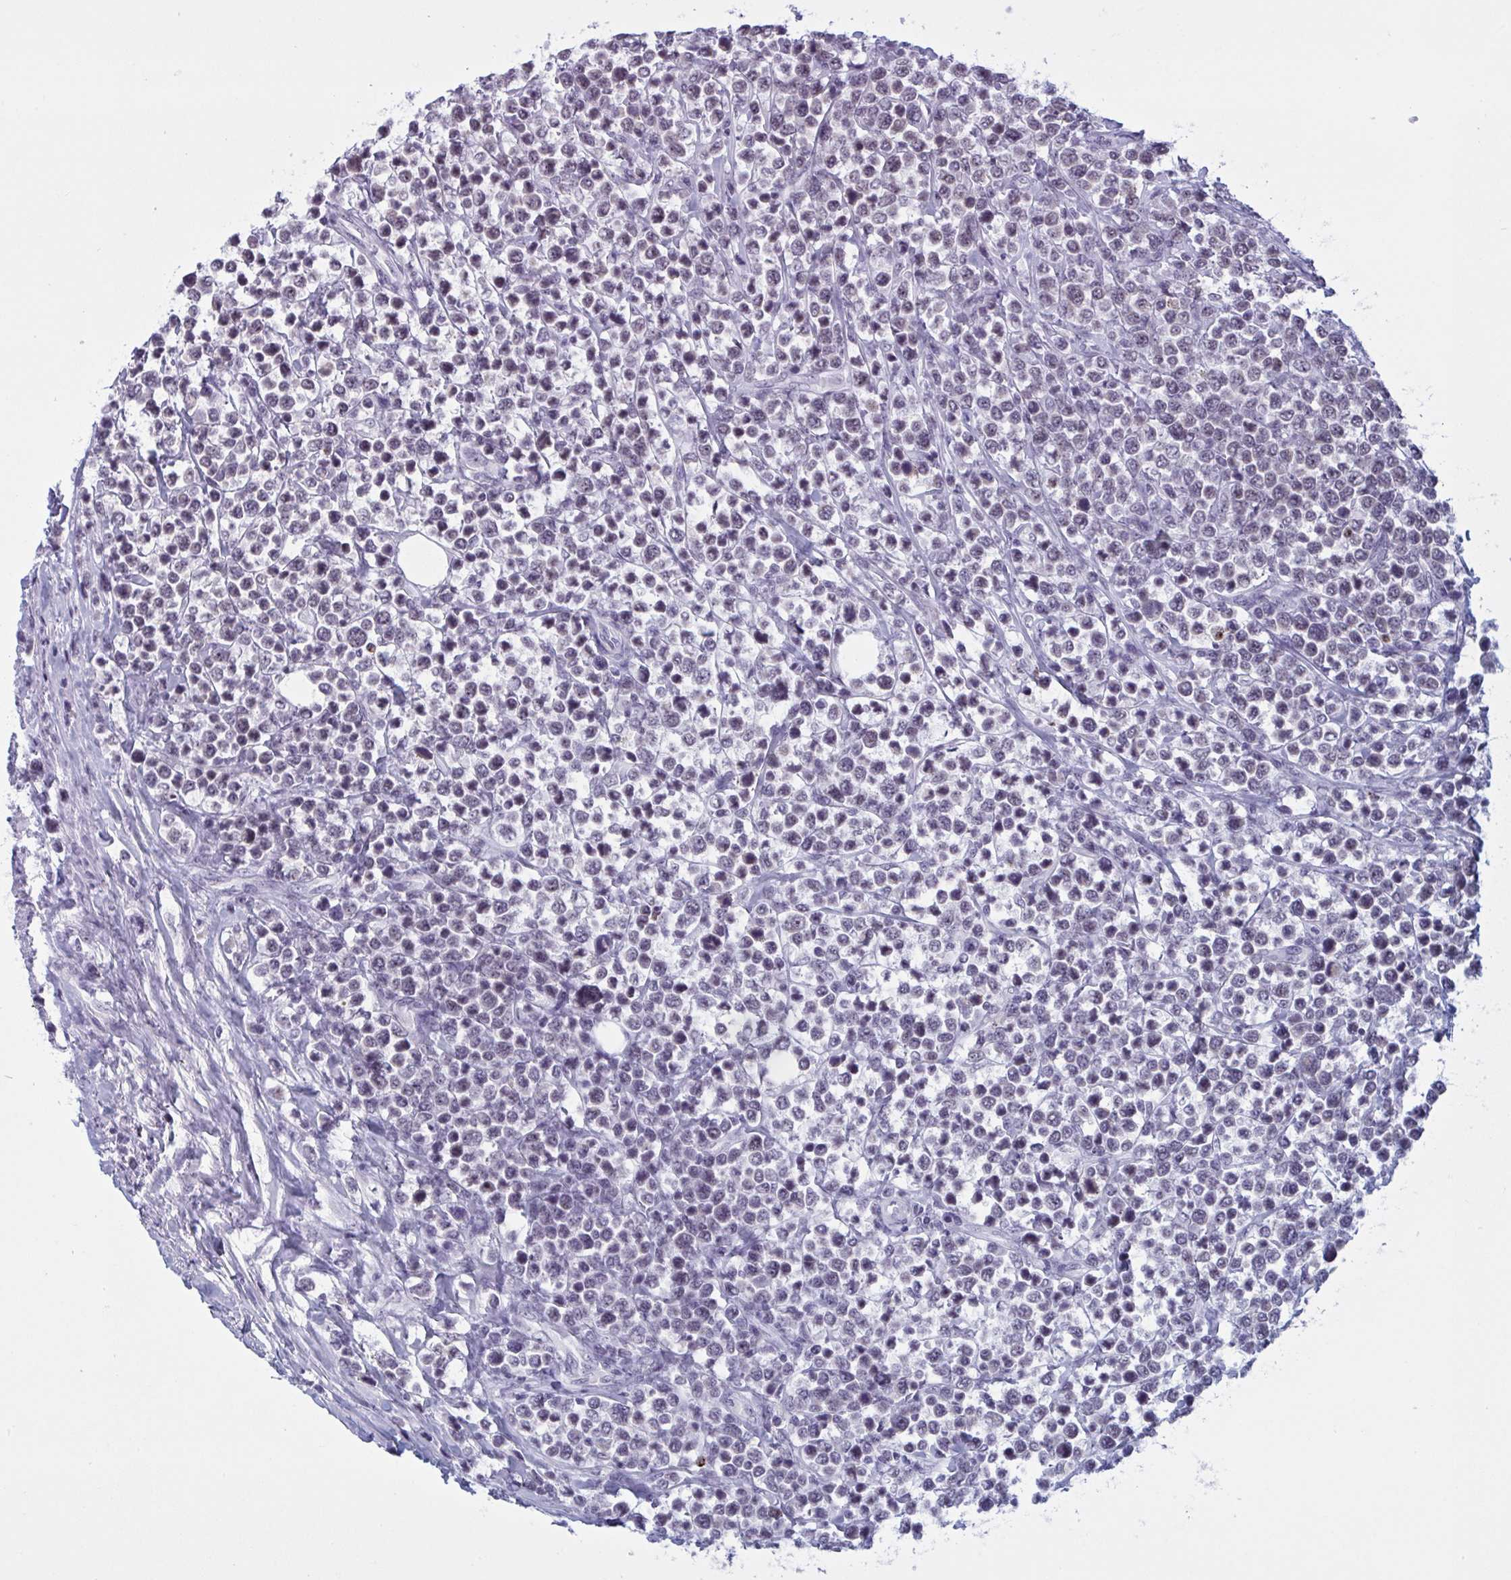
{"staining": {"intensity": "negative", "quantity": "none", "location": "none"}, "tissue": "lymphoma", "cell_type": "Tumor cells", "image_type": "cancer", "snomed": [{"axis": "morphology", "description": "Malignant lymphoma, non-Hodgkin's type, High grade"}, {"axis": "topography", "description": "Soft tissue"}], "caption": "IHC histopathology image of neoplastic tissue: human lymphoma stained with DAB demonstrates no significant protein staining in tumor cells.", "gene": "TGM6", "patient": {"sex": "female", "age": 56}}